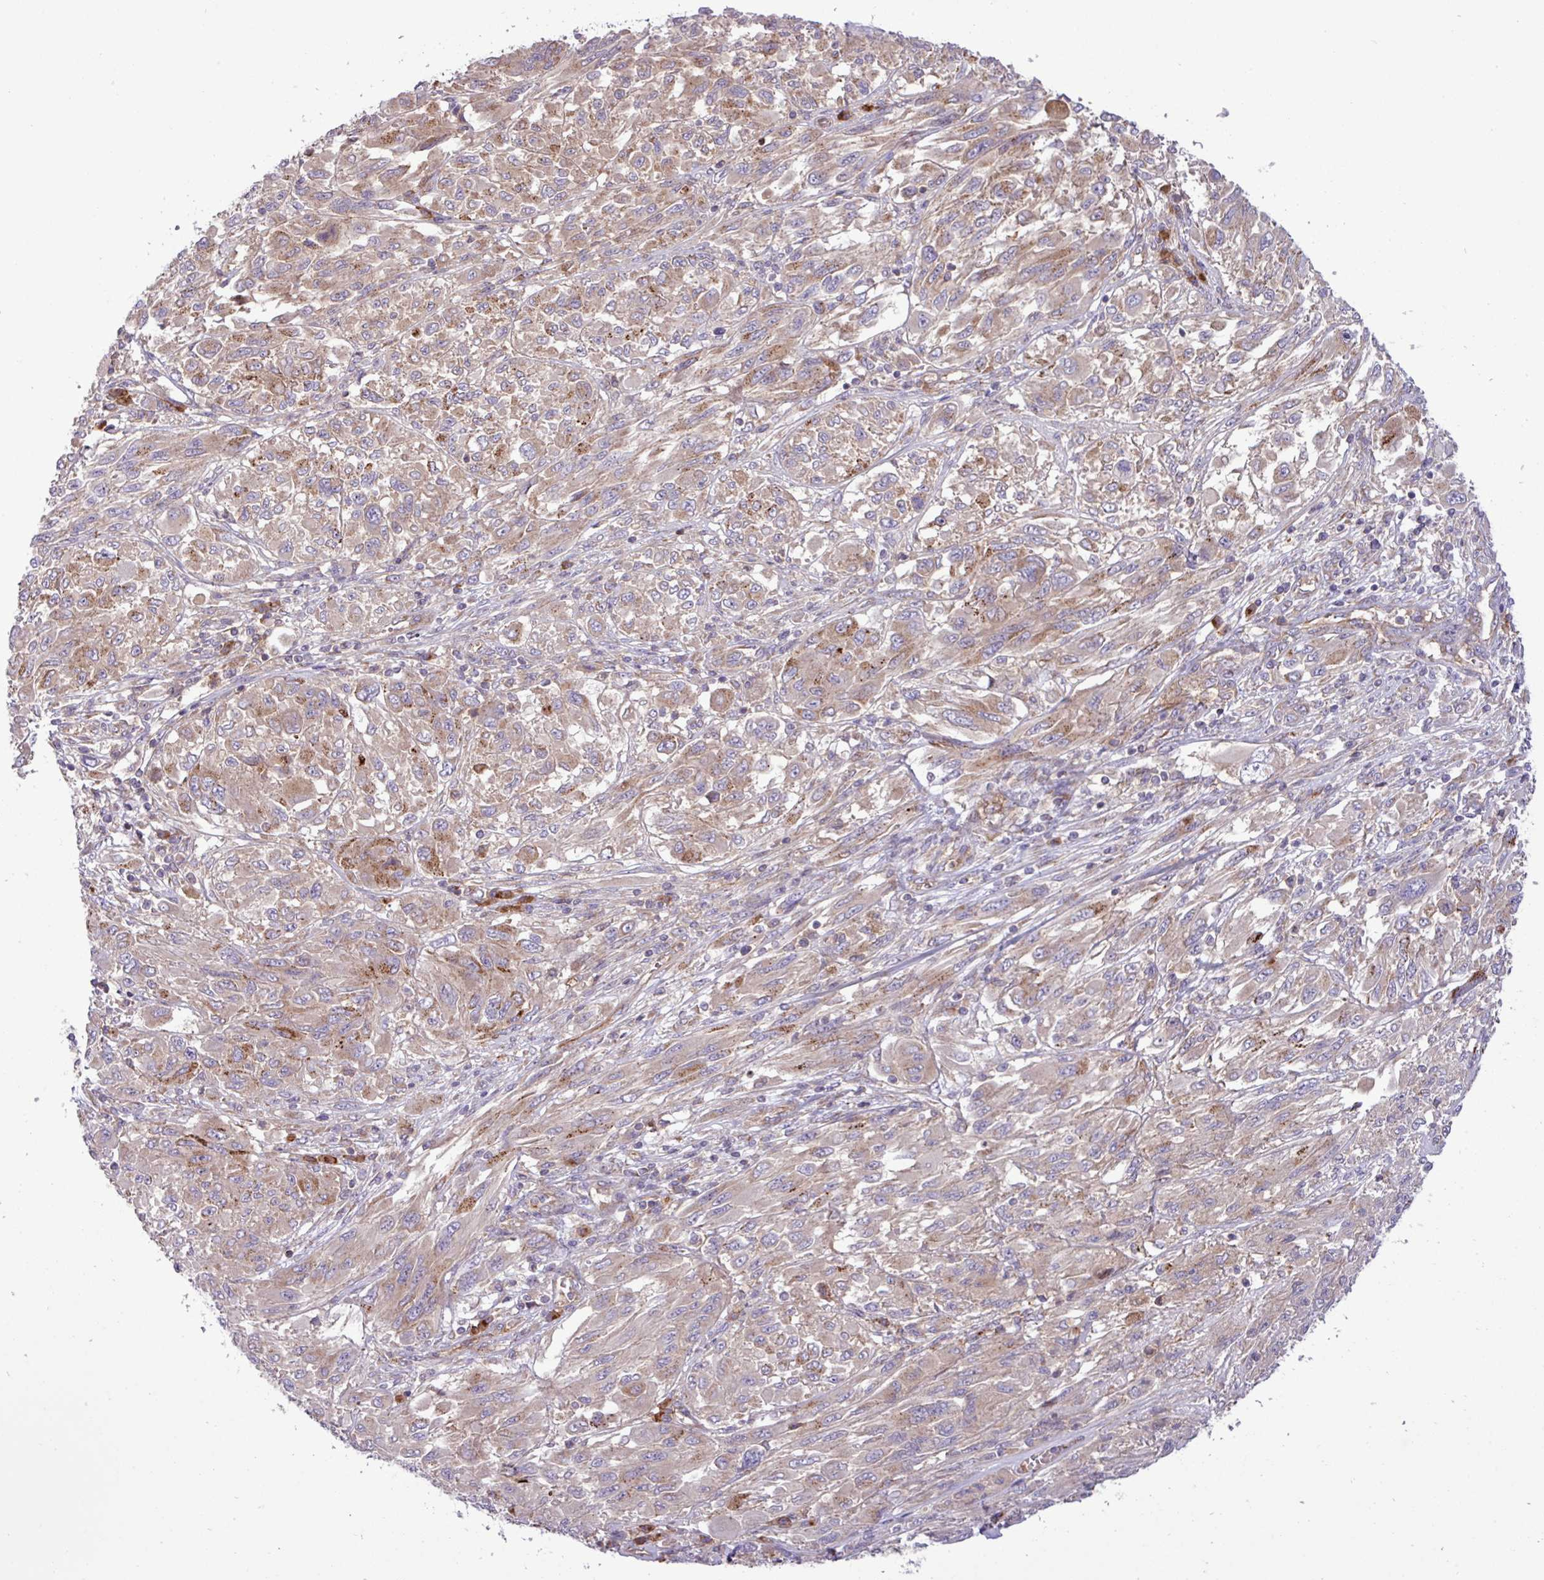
{"staining": {"intensity": "weak", "quantity": "25%-75%", "location": "cytoplasmic/membranous"}, "tissue": "melanoma", "cell_type": "Tumor cells", "image_type": "cancer", "snomed": [{"axis": "morphology", "description": "Malignant melanoma, NOS"}, {"axis": "topography", "description": "Skin"}], "caption": "Melanoma stained with immunohistochemistry (IHC) shows weak cytoplasmic/membranous expression in approximately 25%-75% of tumor cells.", "gene": "RAB19", "patient": {"sex": "female", "age": 91}}